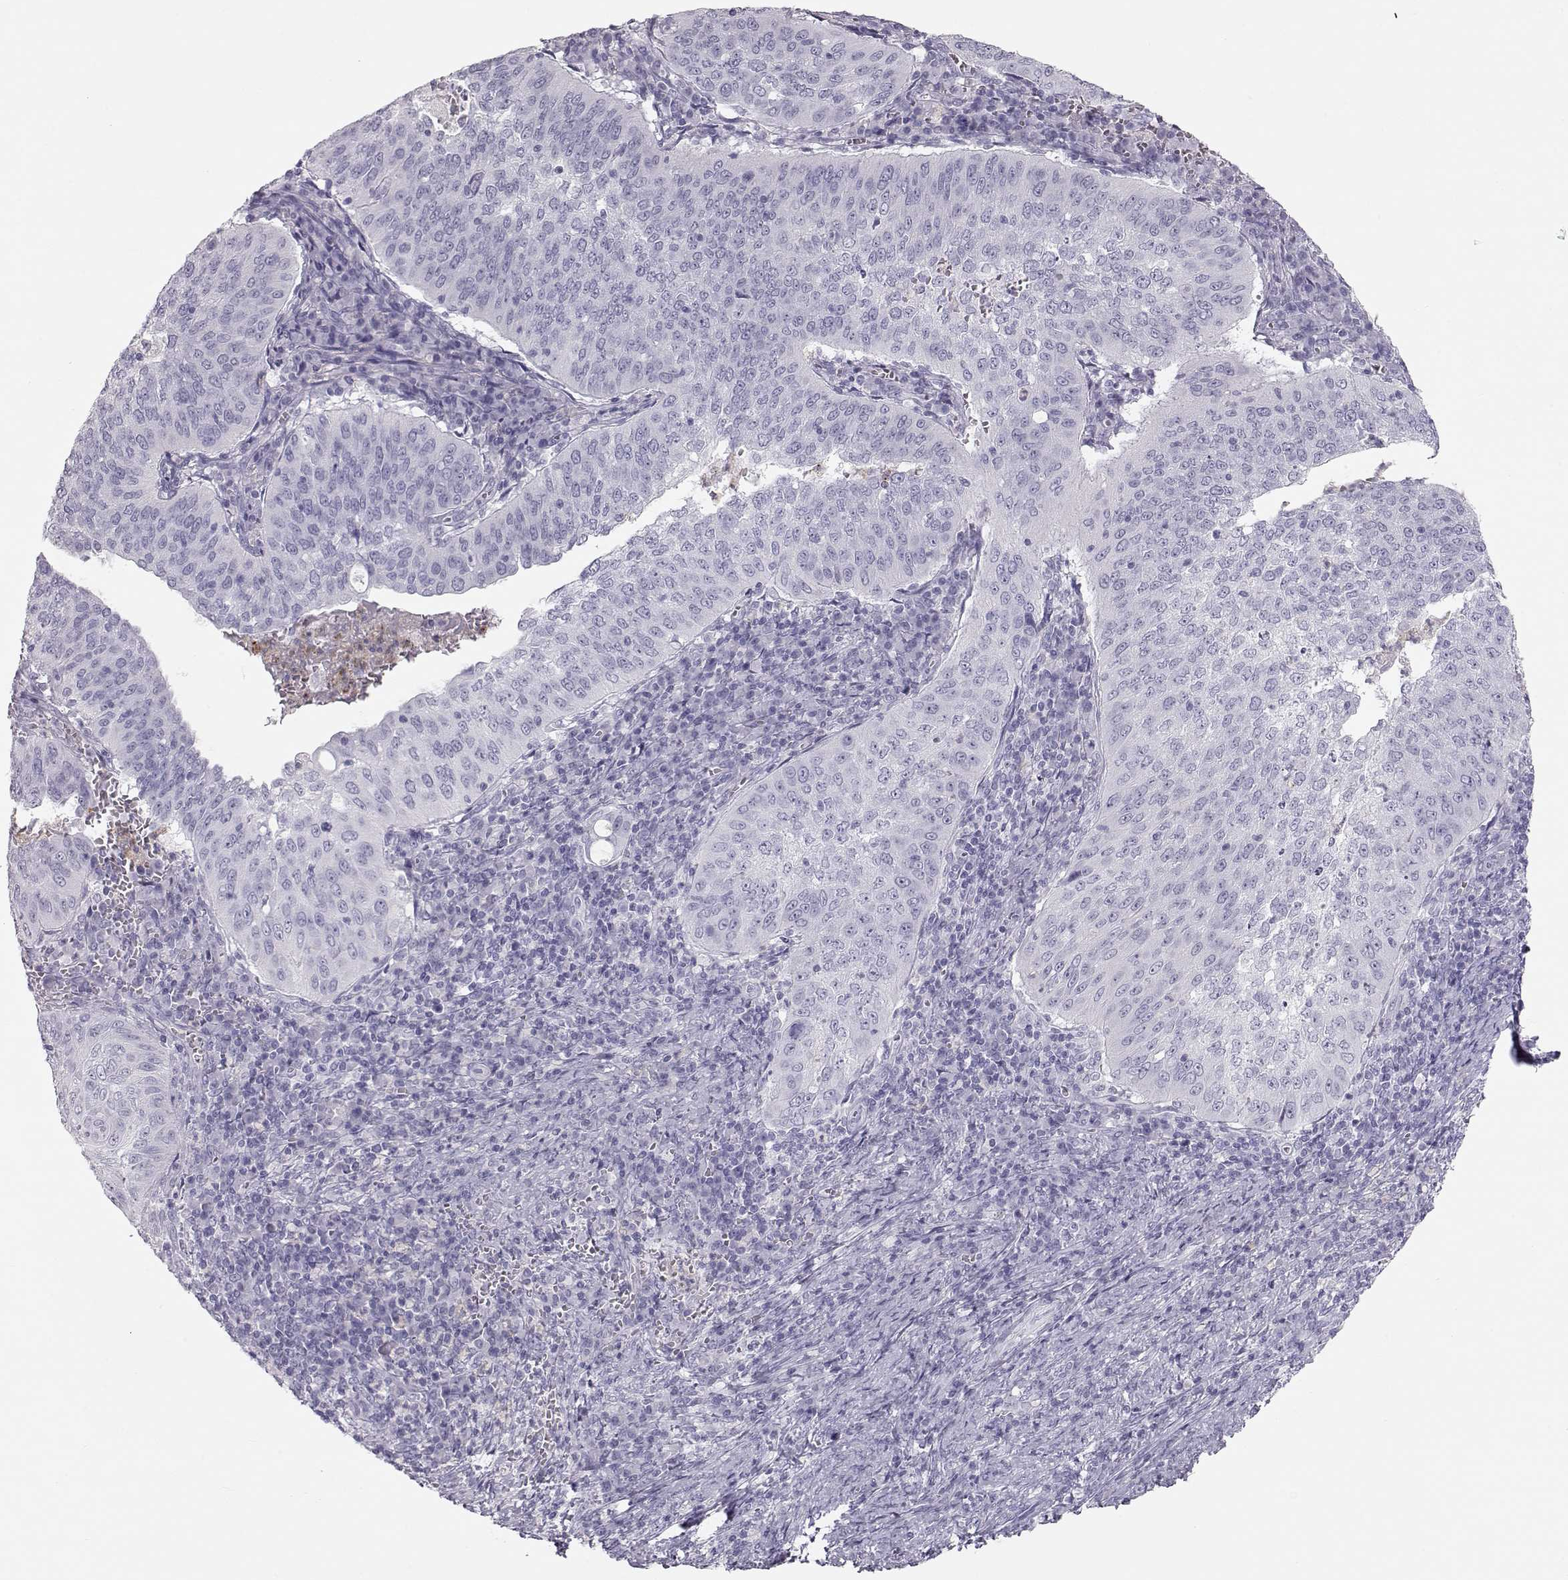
{"staining": {"intensity": "negative", "quantity": "none", "location": "none"}, "tissue": "cervical cancer", "cell_type": "Tumor cells", "image_type": "cancer", "snomed": [{"axis": "morphology", "description": "Squamous cell carcinoma, NOS"}, {"axis": "topography", "description": "Cervix"}], "caption": "Tumor cells show no significant expression in cervical cancer (squamous cell carcinoma). The staining is performed using DAB brown chromogen with nuclei counter-stained in using hematoxylin.", "gene": "MIP", "patient": {"sex": "female", "age": 39}}